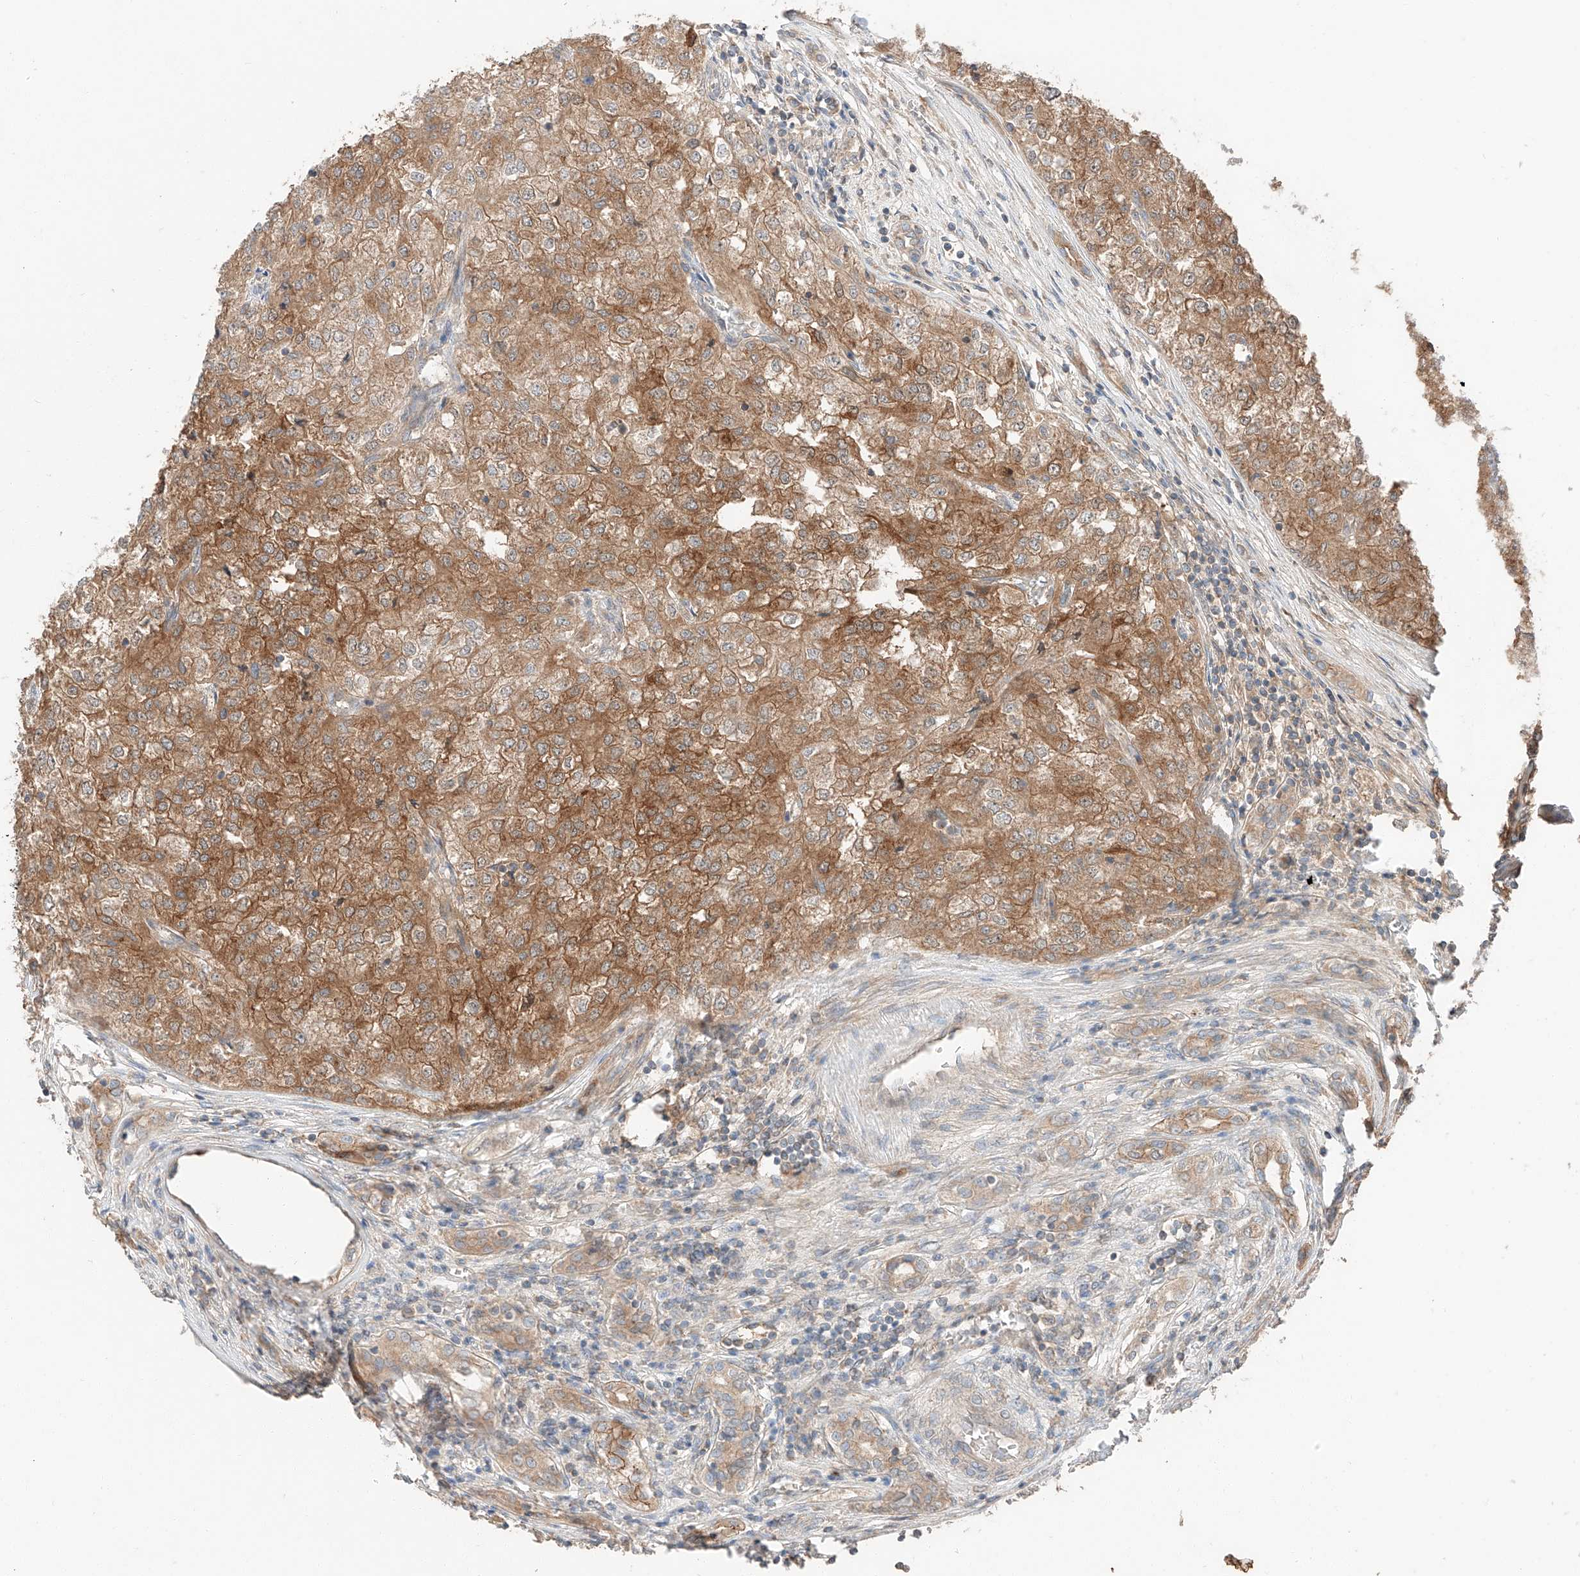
{"staining": {"intensity": "moderate", "quantity": ">75%", "location": "cytoplasmic/membranous"}, "tissue": "renal cancer", "cell_type": "Tumor cells", "image_type": "cancer", "snomed": [{"axis": "morphology", "description": "Adenocarcinoma, NOS"}, {"axis": "topography", "description": "Kidney"}], "caption": "Approximately >75% of tumor cells in human adenocarcinoma (renal) reveal moderate cytoplasmic/membranous protein staining as visualized by brown immunohistochemical staining.", "gene": "XPNPEP1", "patient": {"sex": "female", "age": 54}}